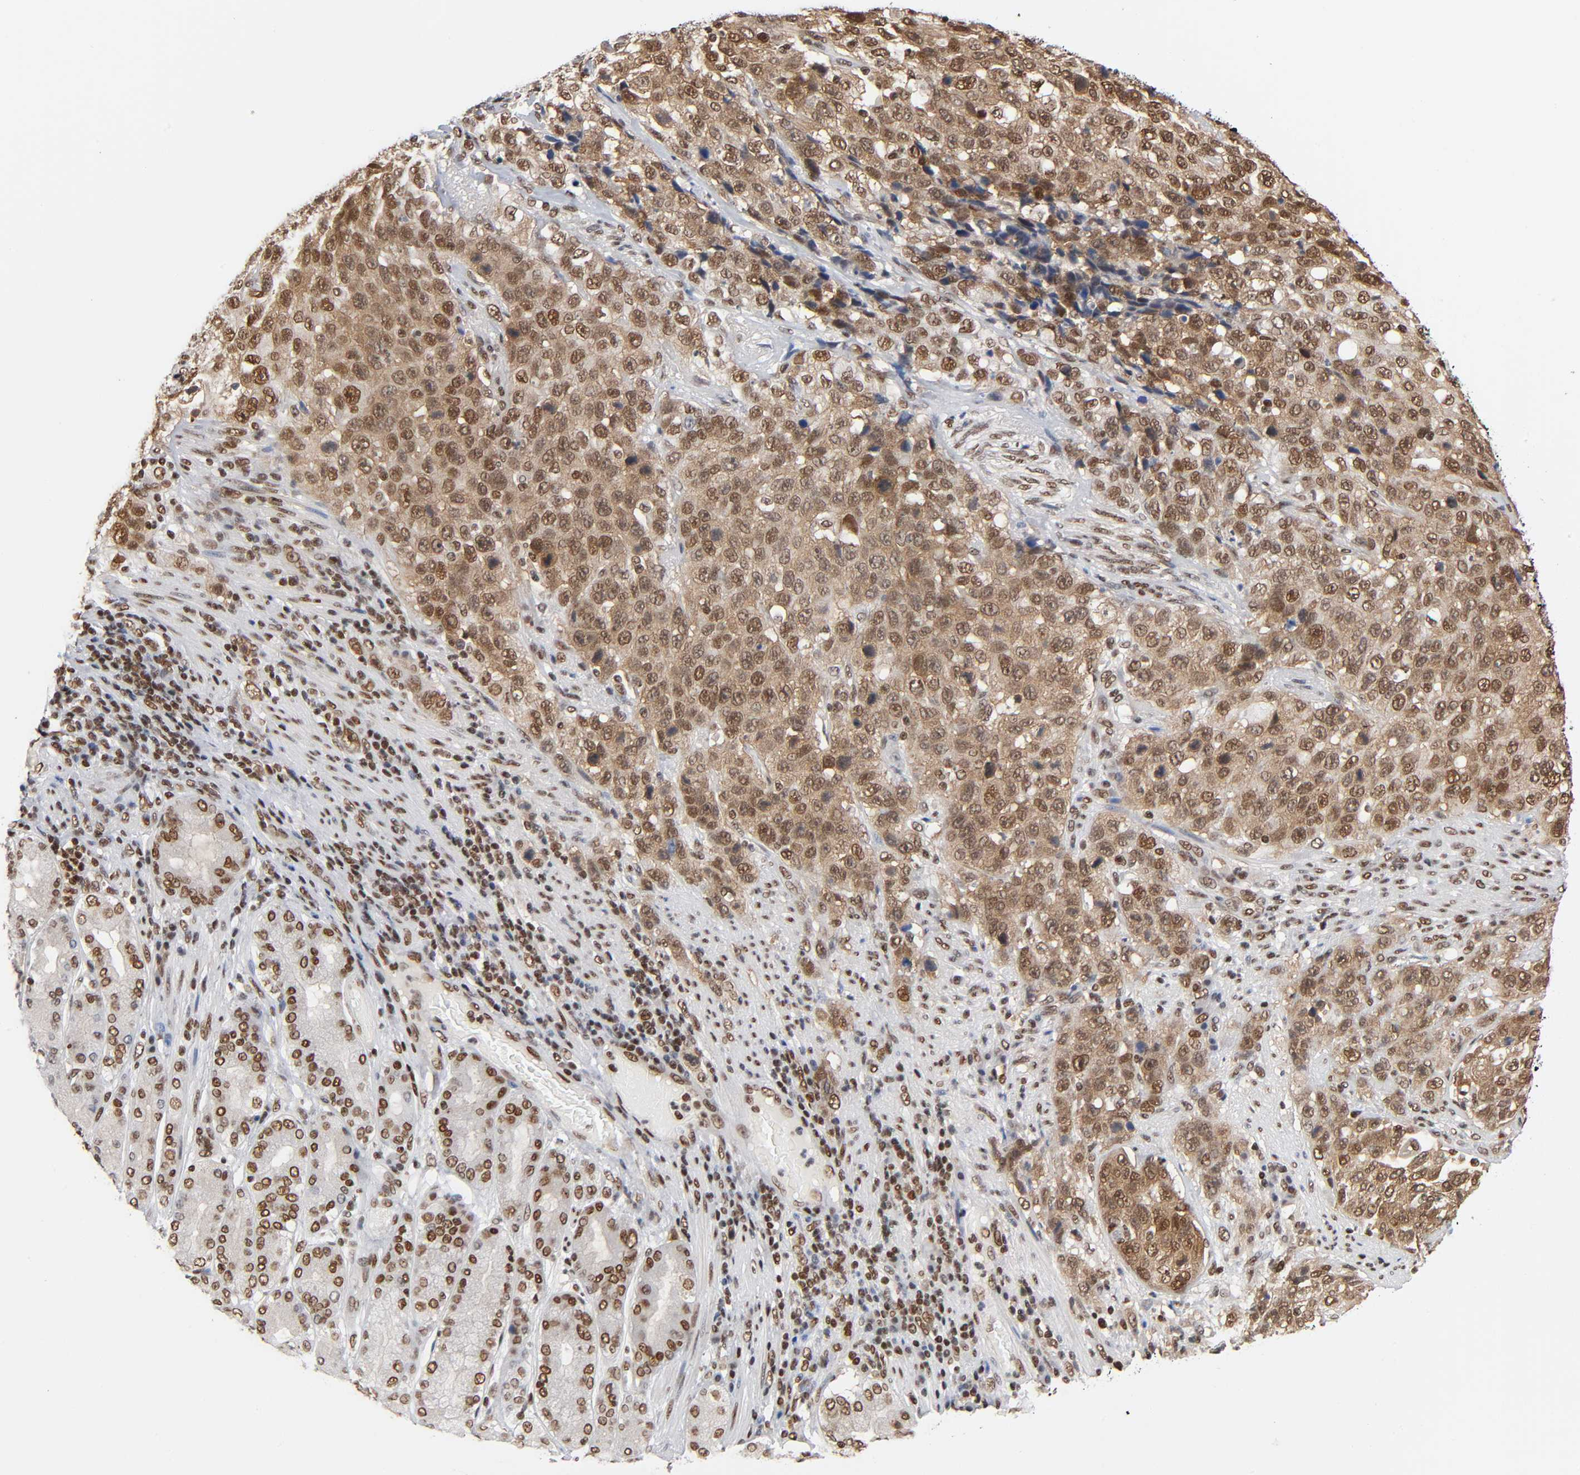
{"staining": {"intensity": "strong", "quantity": ">75%", "location": "cytoplasmic/membranous,nuclear"}, "tissue": "stomach cancer", "cell_type": "Tumor cells", "image_type": "cancer", "snomed": [{"axis": "morphology", "description": "Normal tissue, NOS"}, {"axis": "morphology", "description": "Adenocarcinoma, NOS"}, {"axis": "topography", "description": "Stomach"}], "caption": "Stomach adenocarcinoma stained for a protein shows strong cytoplasmic/membranous and nuclear positivity in tumor cells.", "gene": "ILKAP", "patient": {"sex": "male", "age": 48}}